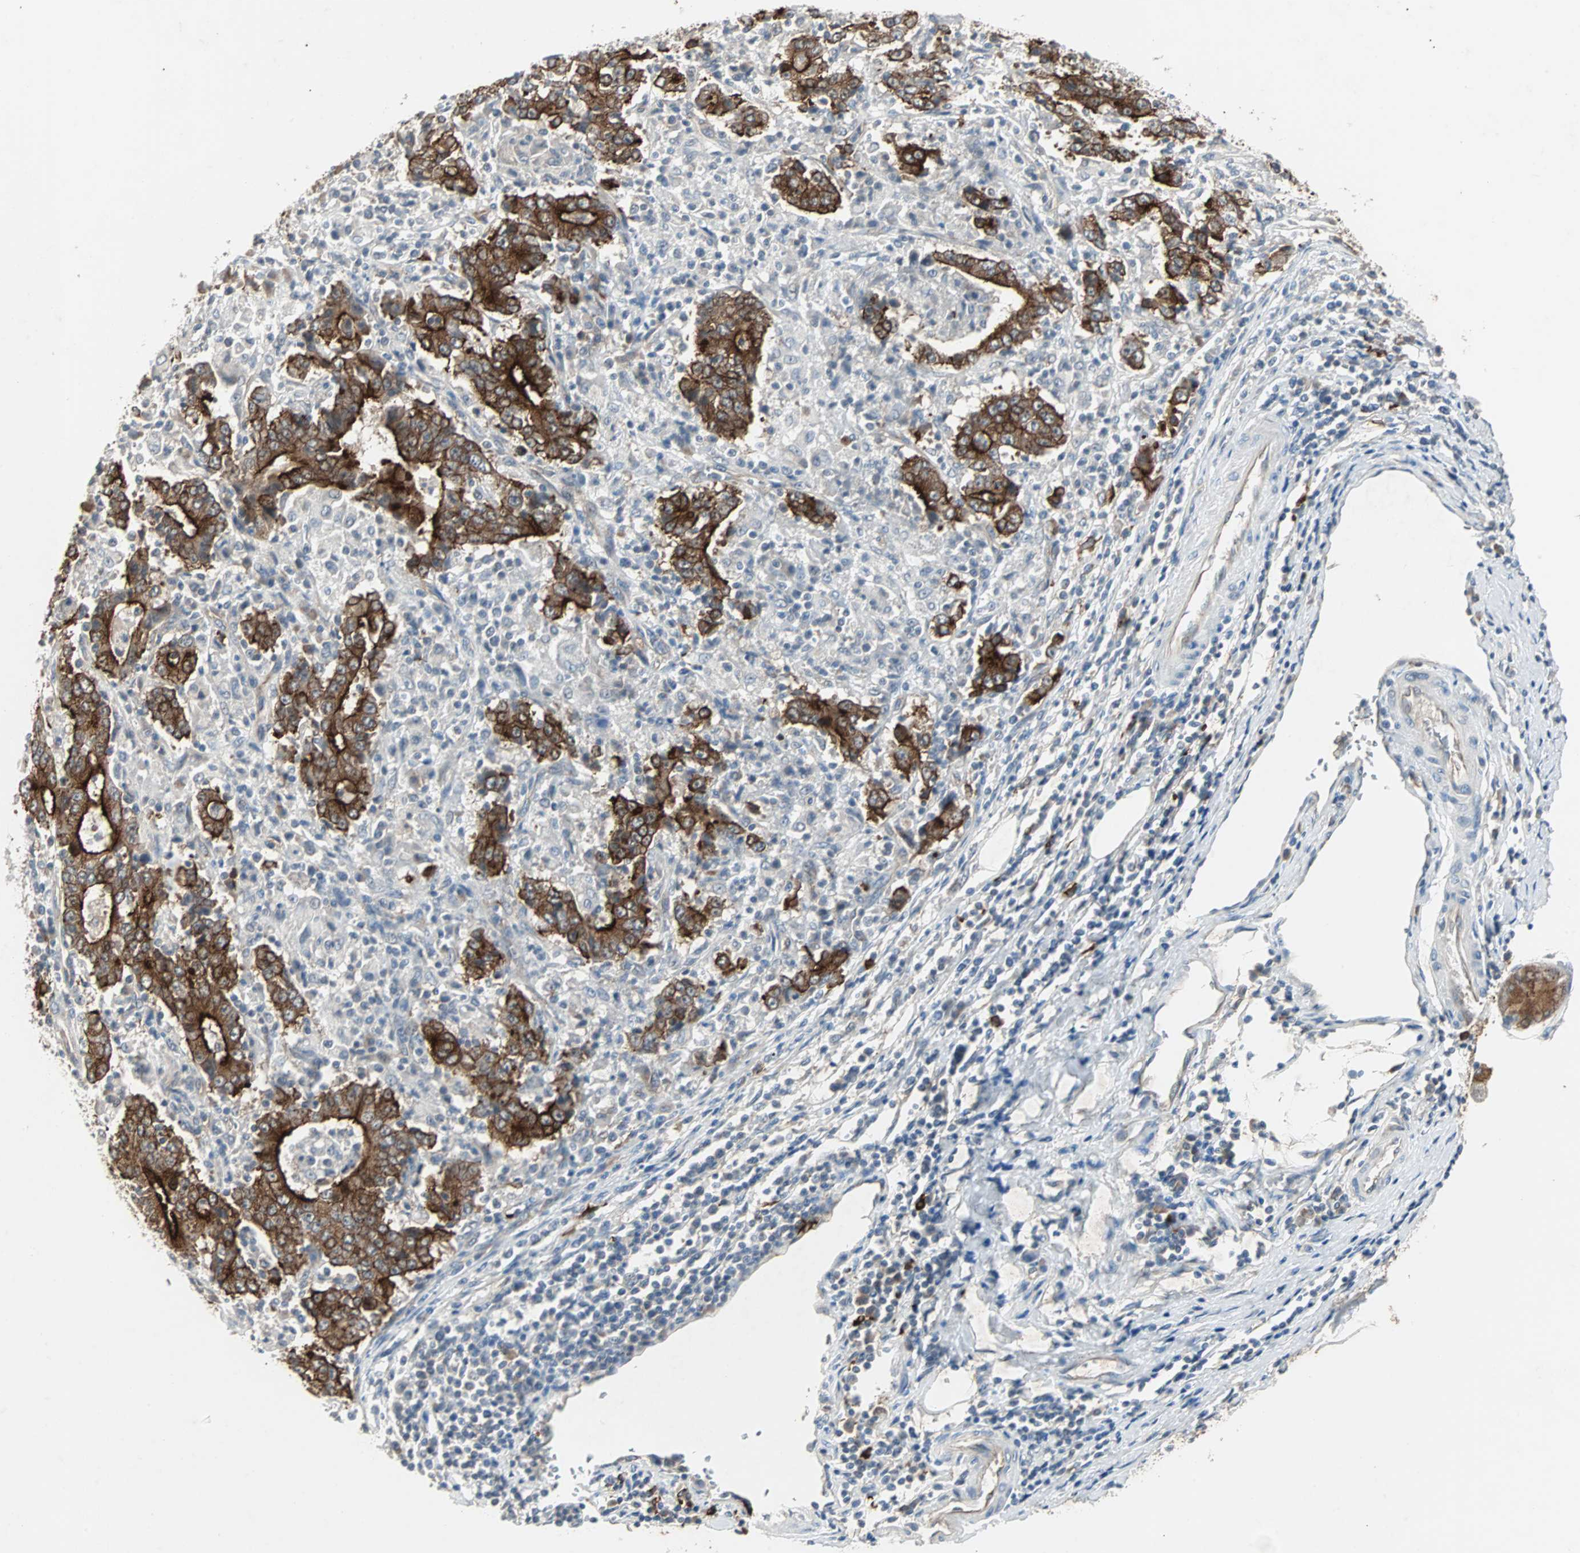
{"staining": {"intensity": "strong", "quantity": ">75%", "location": "cytoplasmic/membranous"}, "tissue": "stomach cancer", "cell_type": "Tumor cells", "image_type": "cancer", "snomed": [{"axis": "morphology", "description": "Normal tissue, NOS"}, {"axis": "morphology", "description": "Adenocarcinoma, NOS"}, {"axis": "topography", "description": "Stomach, upper"}, {"axis": "topography", "description": "Stomach"}], "caption": "Approximately >75% of tumor cells in adenocarcinoma (stomach) show strong cytoplasmic/membranous protein positivity as visualized by brown immunohistochemical staining.", "gene": "CMC2", "patient": {"sex": "male", "age": 59}}